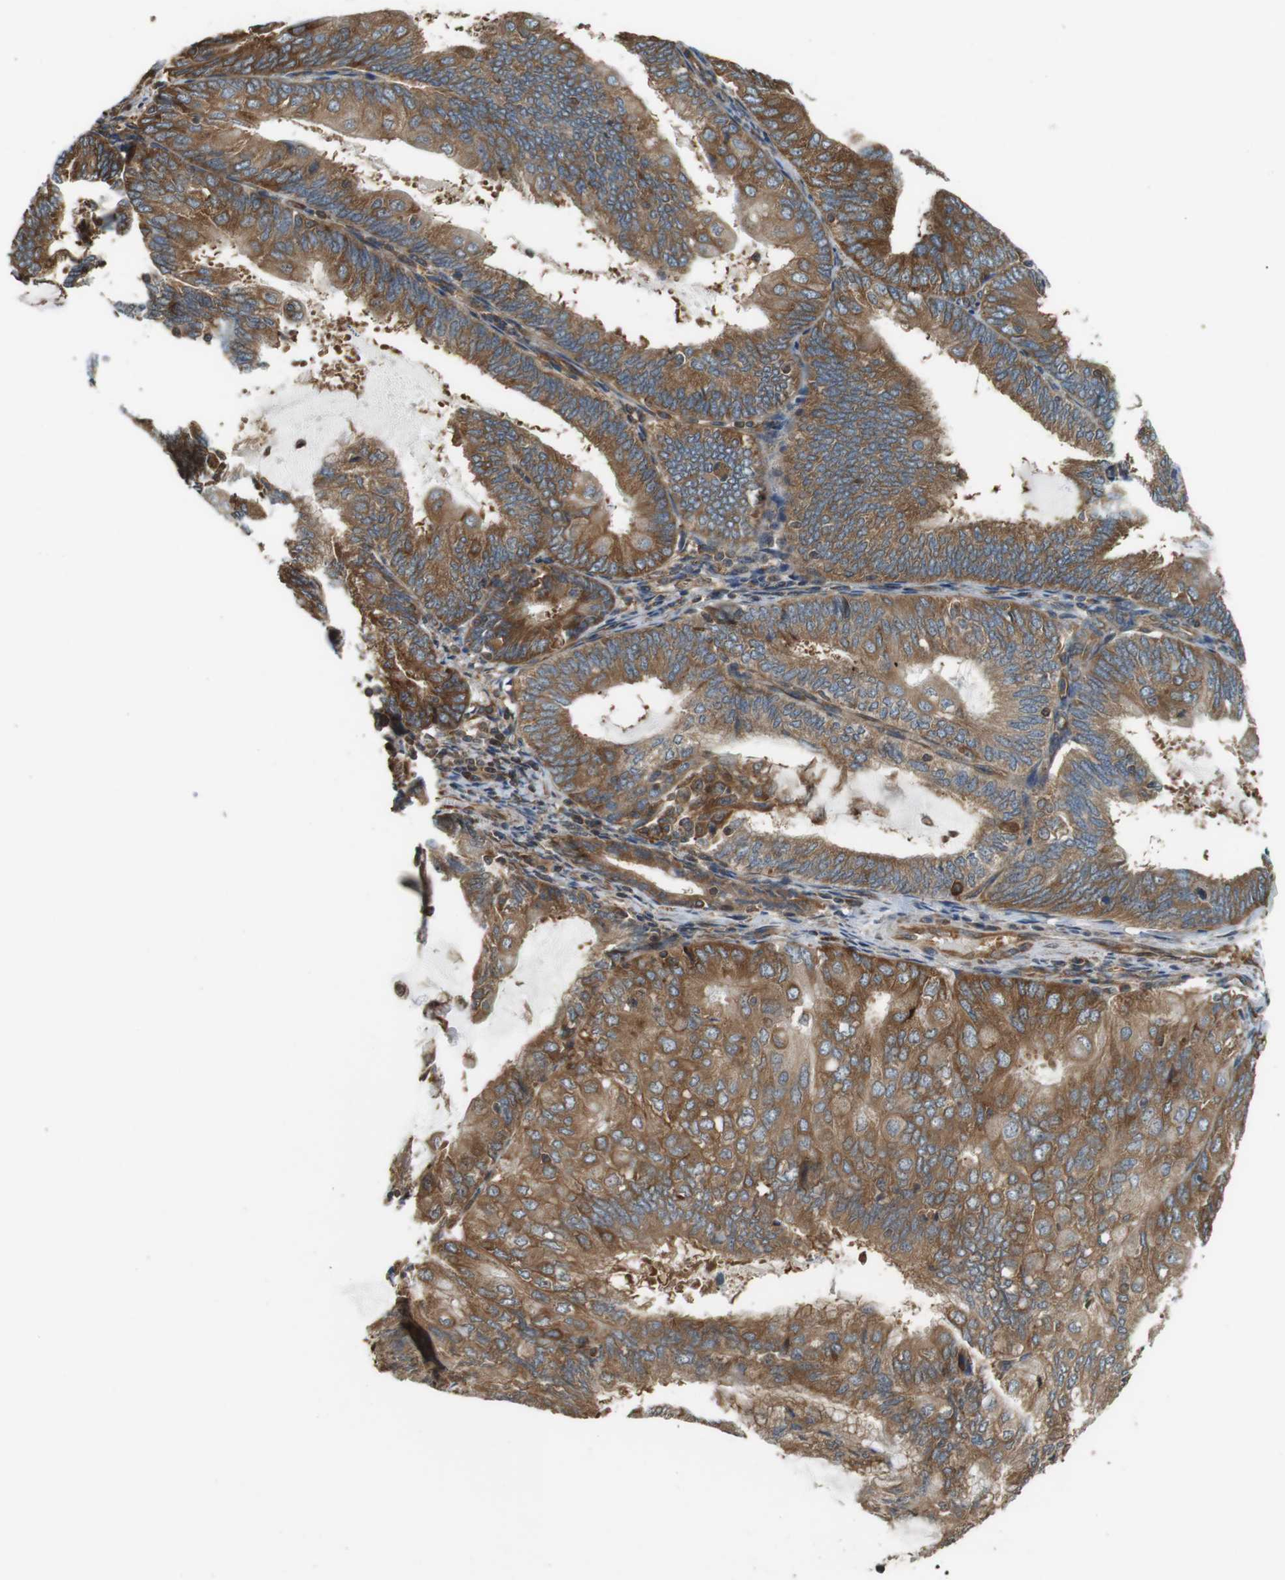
{"staining": {"intensity": "moderate", "quantity": ">75%", "location": "cytoplasmic/membranous"}, "tissue": "endometrial cancer", "cell_type": "Tumor cells", "image_type": "cancer", "snomed": [{"axis": "morphology", "description": "Adenocarcinoma, NOS"}, {"axis": "topography", "description": "Endometrium"}], "caption": "Immunohistochemistry (IHC) micrograph of human endometrial adenocarcinoma stained for a protein (brown), which shows medium levels of moderate cytoplasmic/membranous staining in about >75% of tumor cells.", "gene": "PA2G4", "patient": {"sex": "female", "age": 81}}